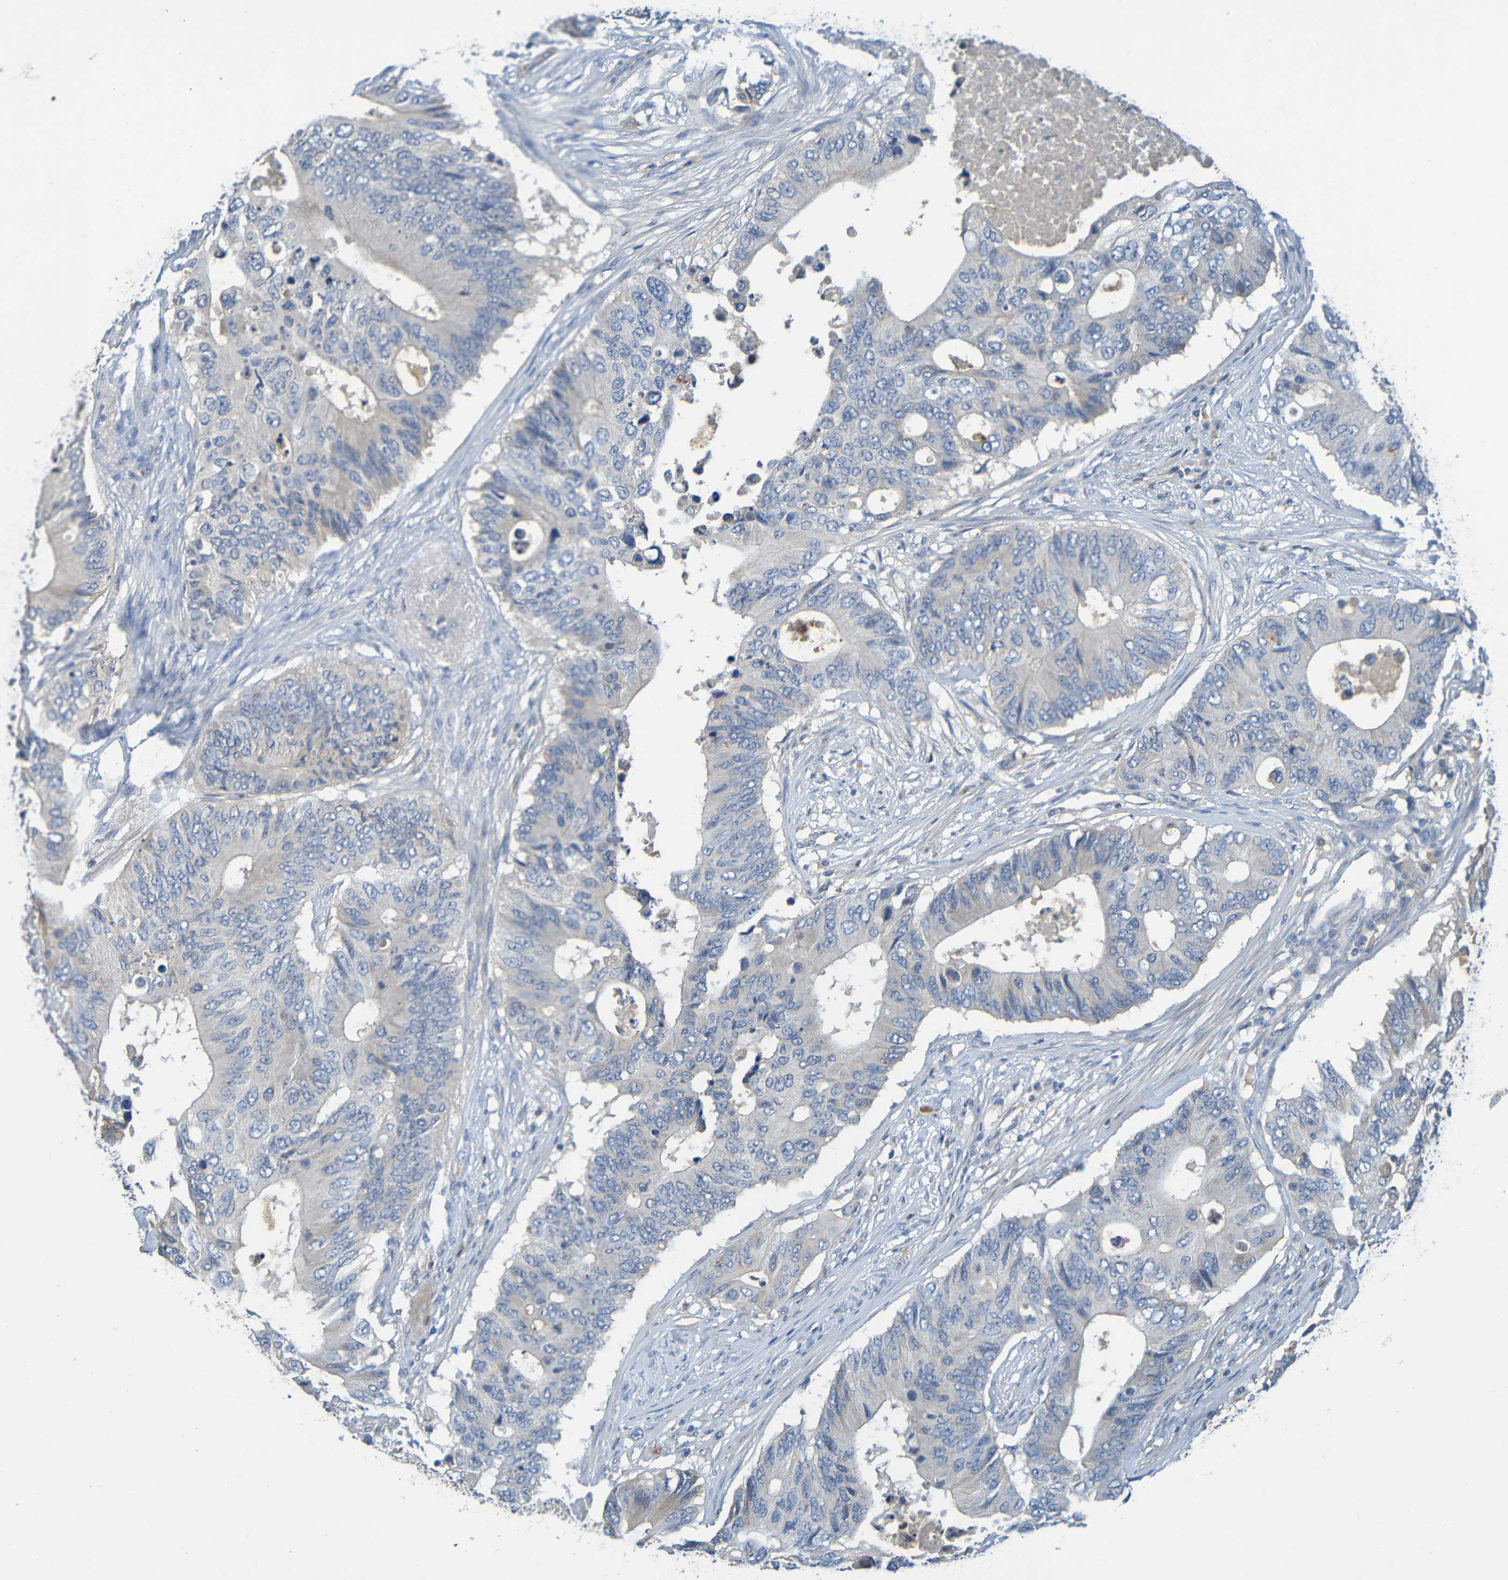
{"staining": {"intensity": "negative", "quantity": "none", "location": "none"}, "tissue": "colorectal cancer", "cell_type": "Tumor cells", "image_type": "cancer", "snomed": [{"axis": "morphology", "description": "Adenocarcinoma, NOS"}, {"axis": "topography", "description": "Colon"}], "caption": "This is an immunohistochemistry photomicrograph of human colorectal adenocarcinoma. There is no positivity in tumor cells.", "gene": "C1QA", "patient": {"sex": "male", "age": 71}}